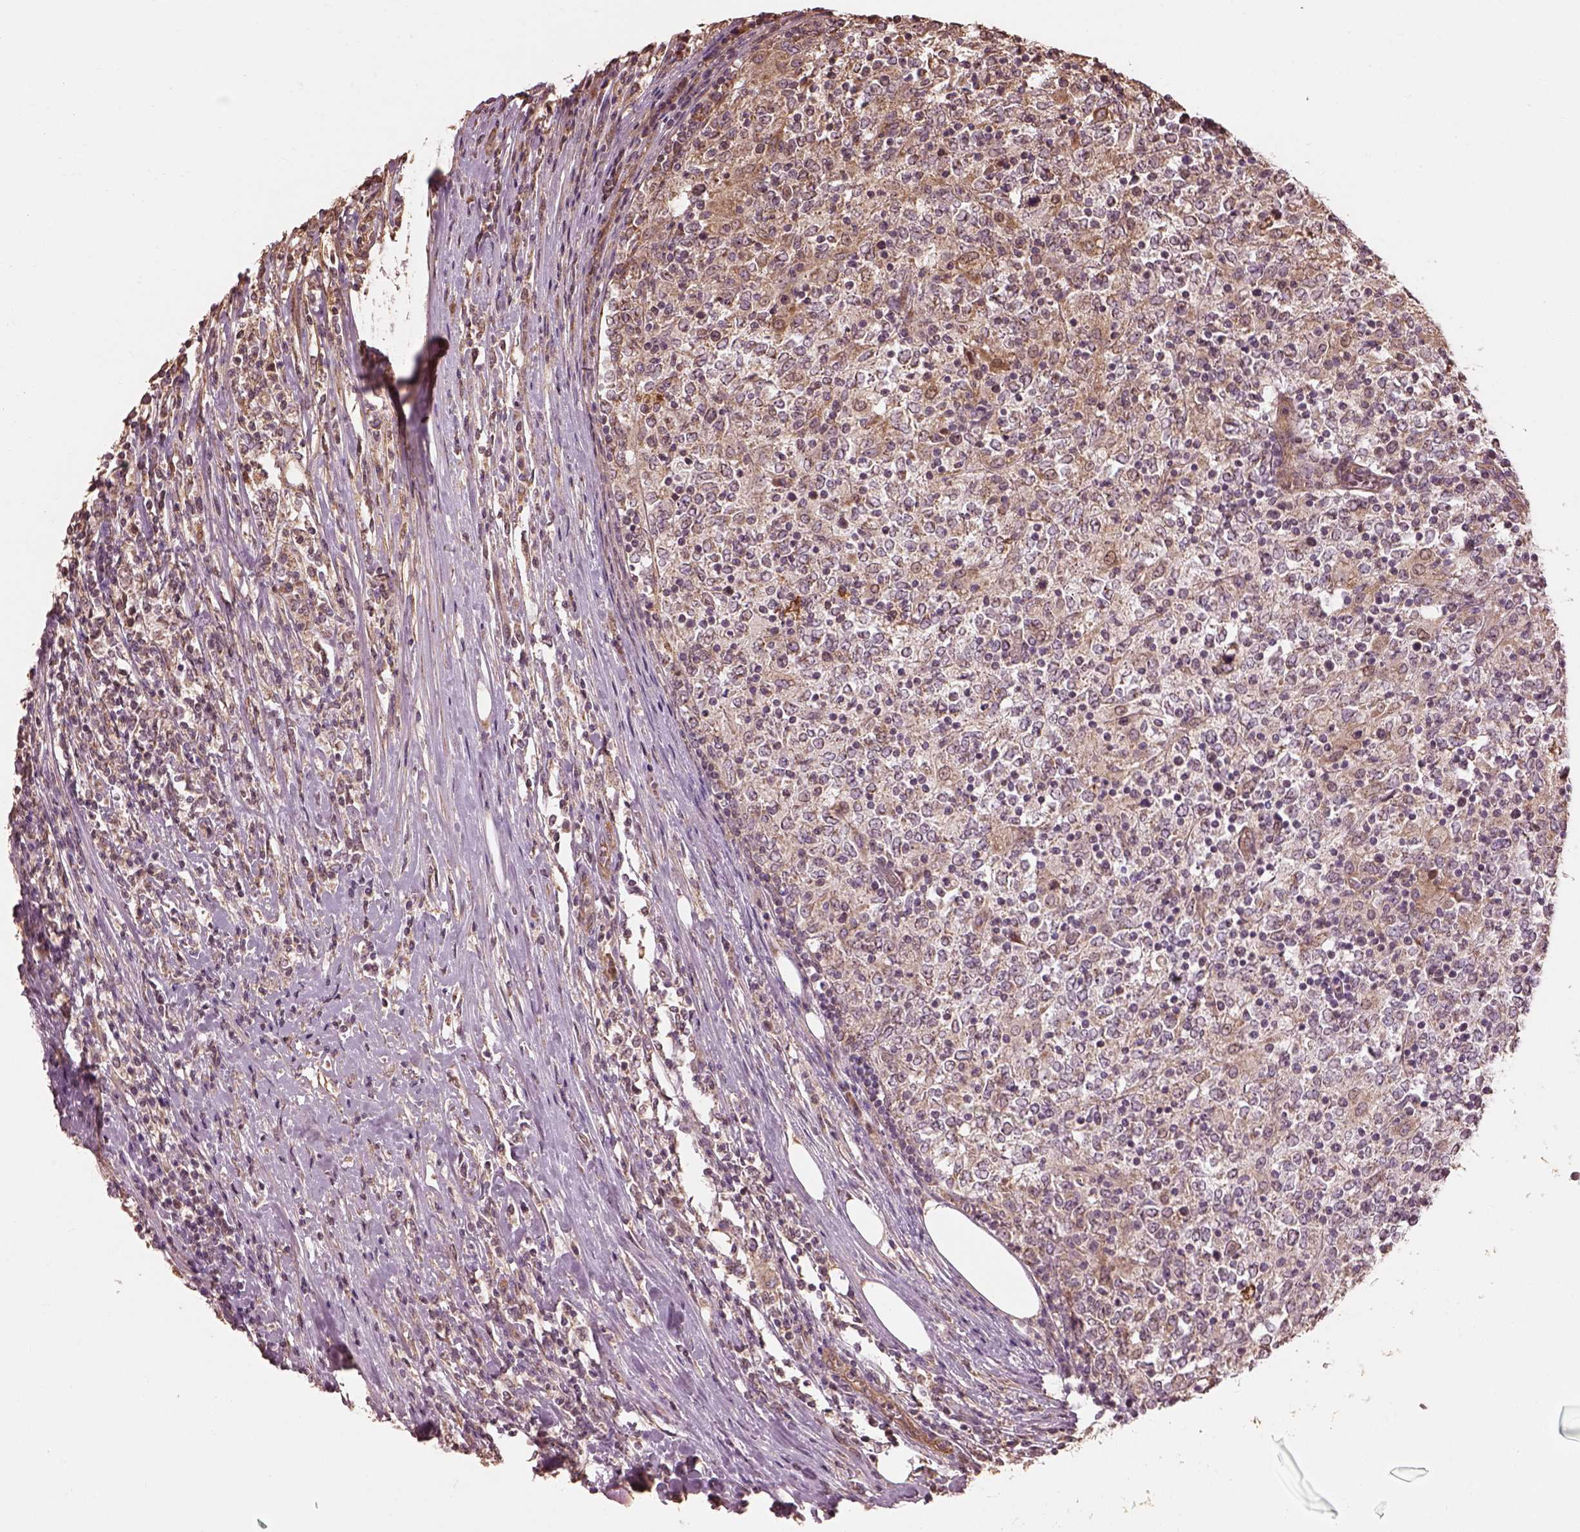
{"staining": {"intensity": "negative", "quantity": "none", "location": "none"}, "tissue": "lymphoma", "cell_type": "Tumor cells", "image_type": "cancer", "snomed": [{"axis": "morphology", "description": "Malignant lymphoma, non-Hodgkin's type, High grade"}, {"axis": "topography", "description": "Lymph node"}], "caption": "High magnification brightfield microscopy of lymphoma stained with DAB (3,3'-diaminobenzidine) (brown) and counterstained with hematoxylin (blue): tumor cells show no significant expression. The staining was performed using DAB (3,3'-diaminobenzidine) to visualize the protein expression in brown, while the nuclei were stained in blue with hematoxylin (Magnification: 20x).", "gene": "METTL4", "patient": {"sex": "female", "age": 84}}